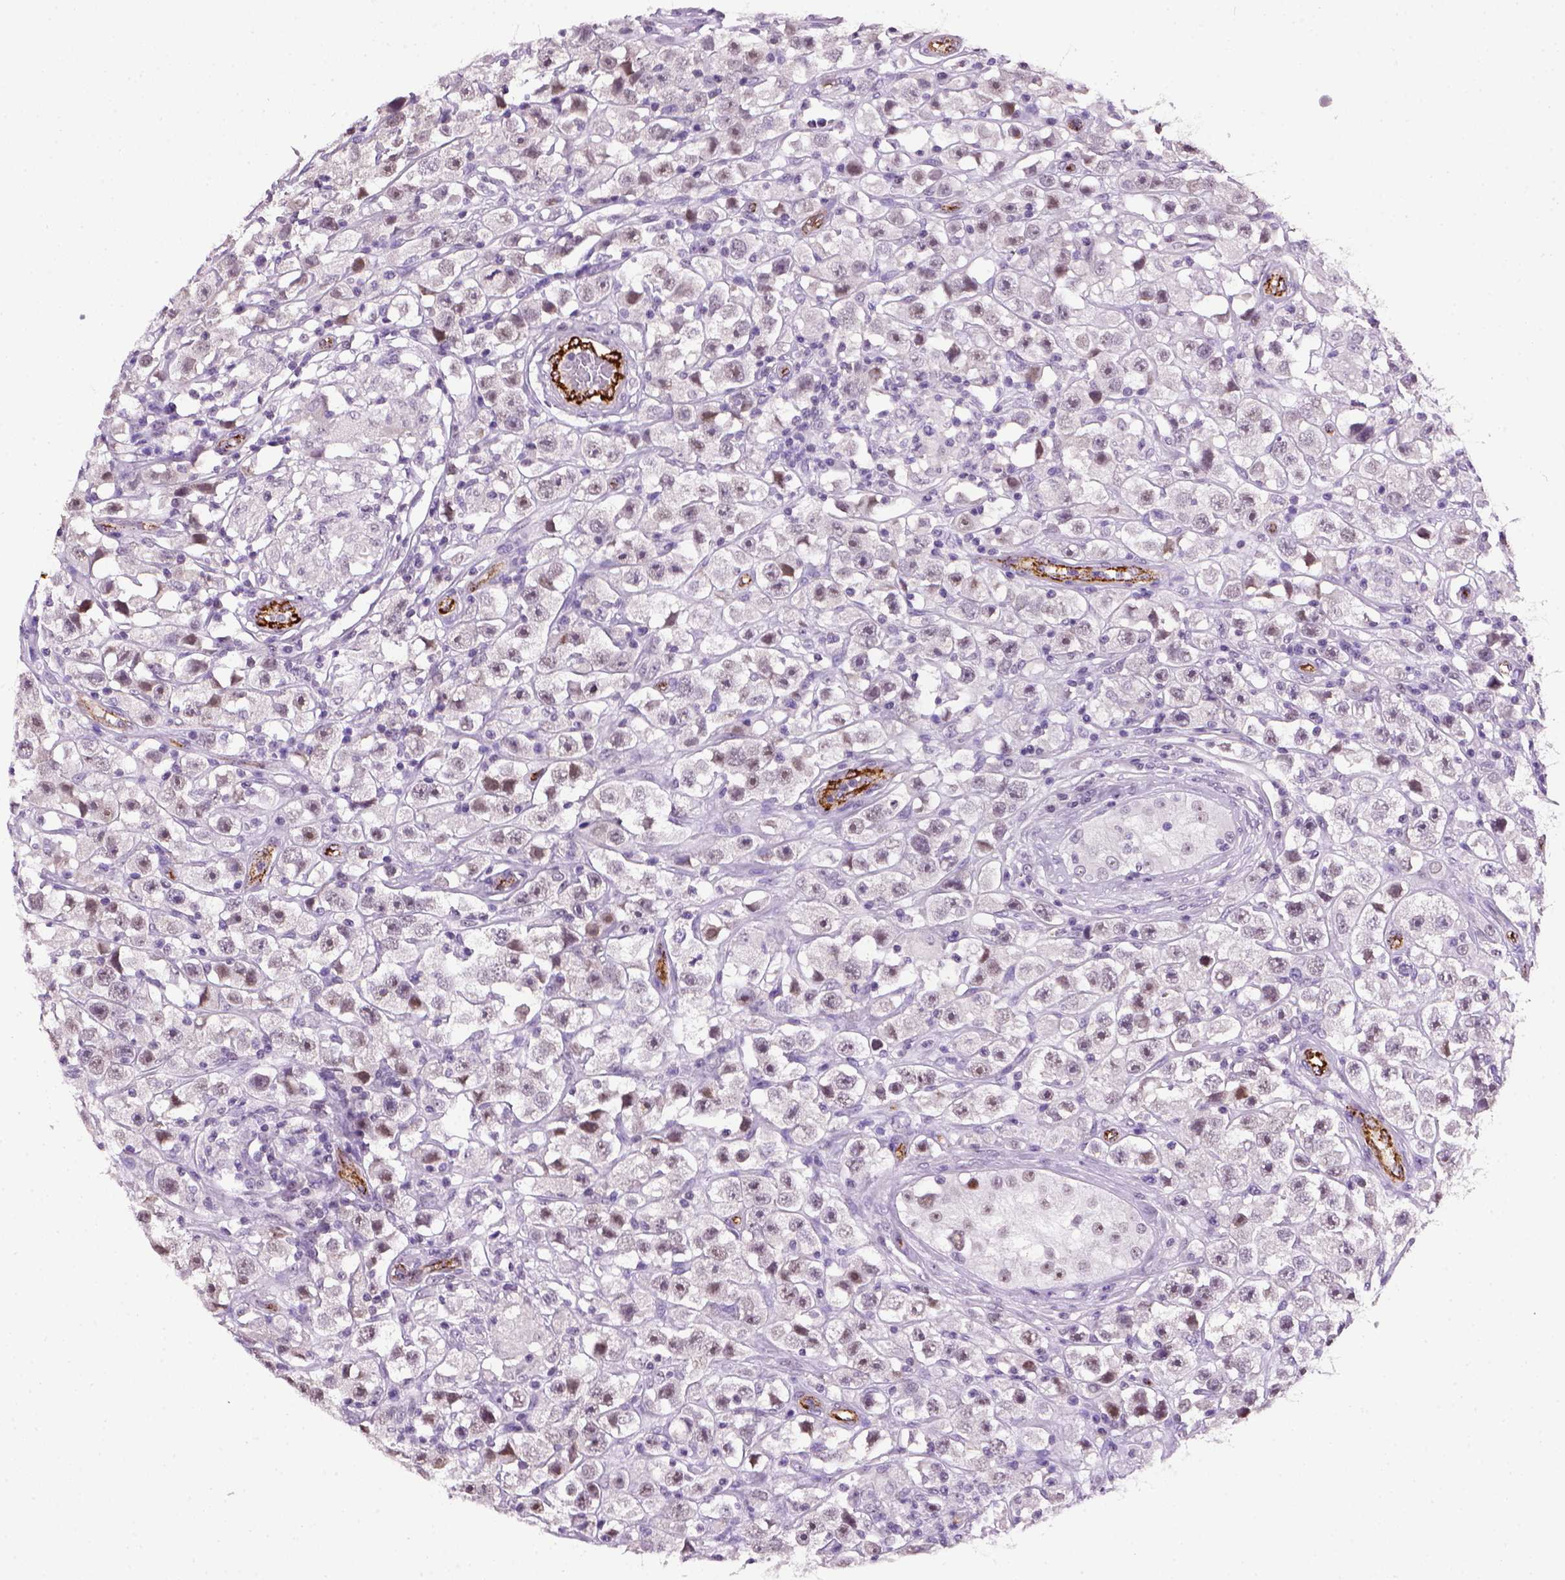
{"staining": {"intensity": "negative", "quantity": "none", "location": "none"}, "tissue": "testis cancer", "cell_type": "Tumor cells", "image_type": "cancer", "snomed": [{"axis": "morphology", "description": "Seminoma, NOS"}, {"axis": "topography", "description": "Testis"}], "caption": "Tumor cells show no significant positivity in testis cancer (seminoma). Nuclei are stained in blue.", "gene": "VWF", "patient": {"sex": "male", "age": 45}}